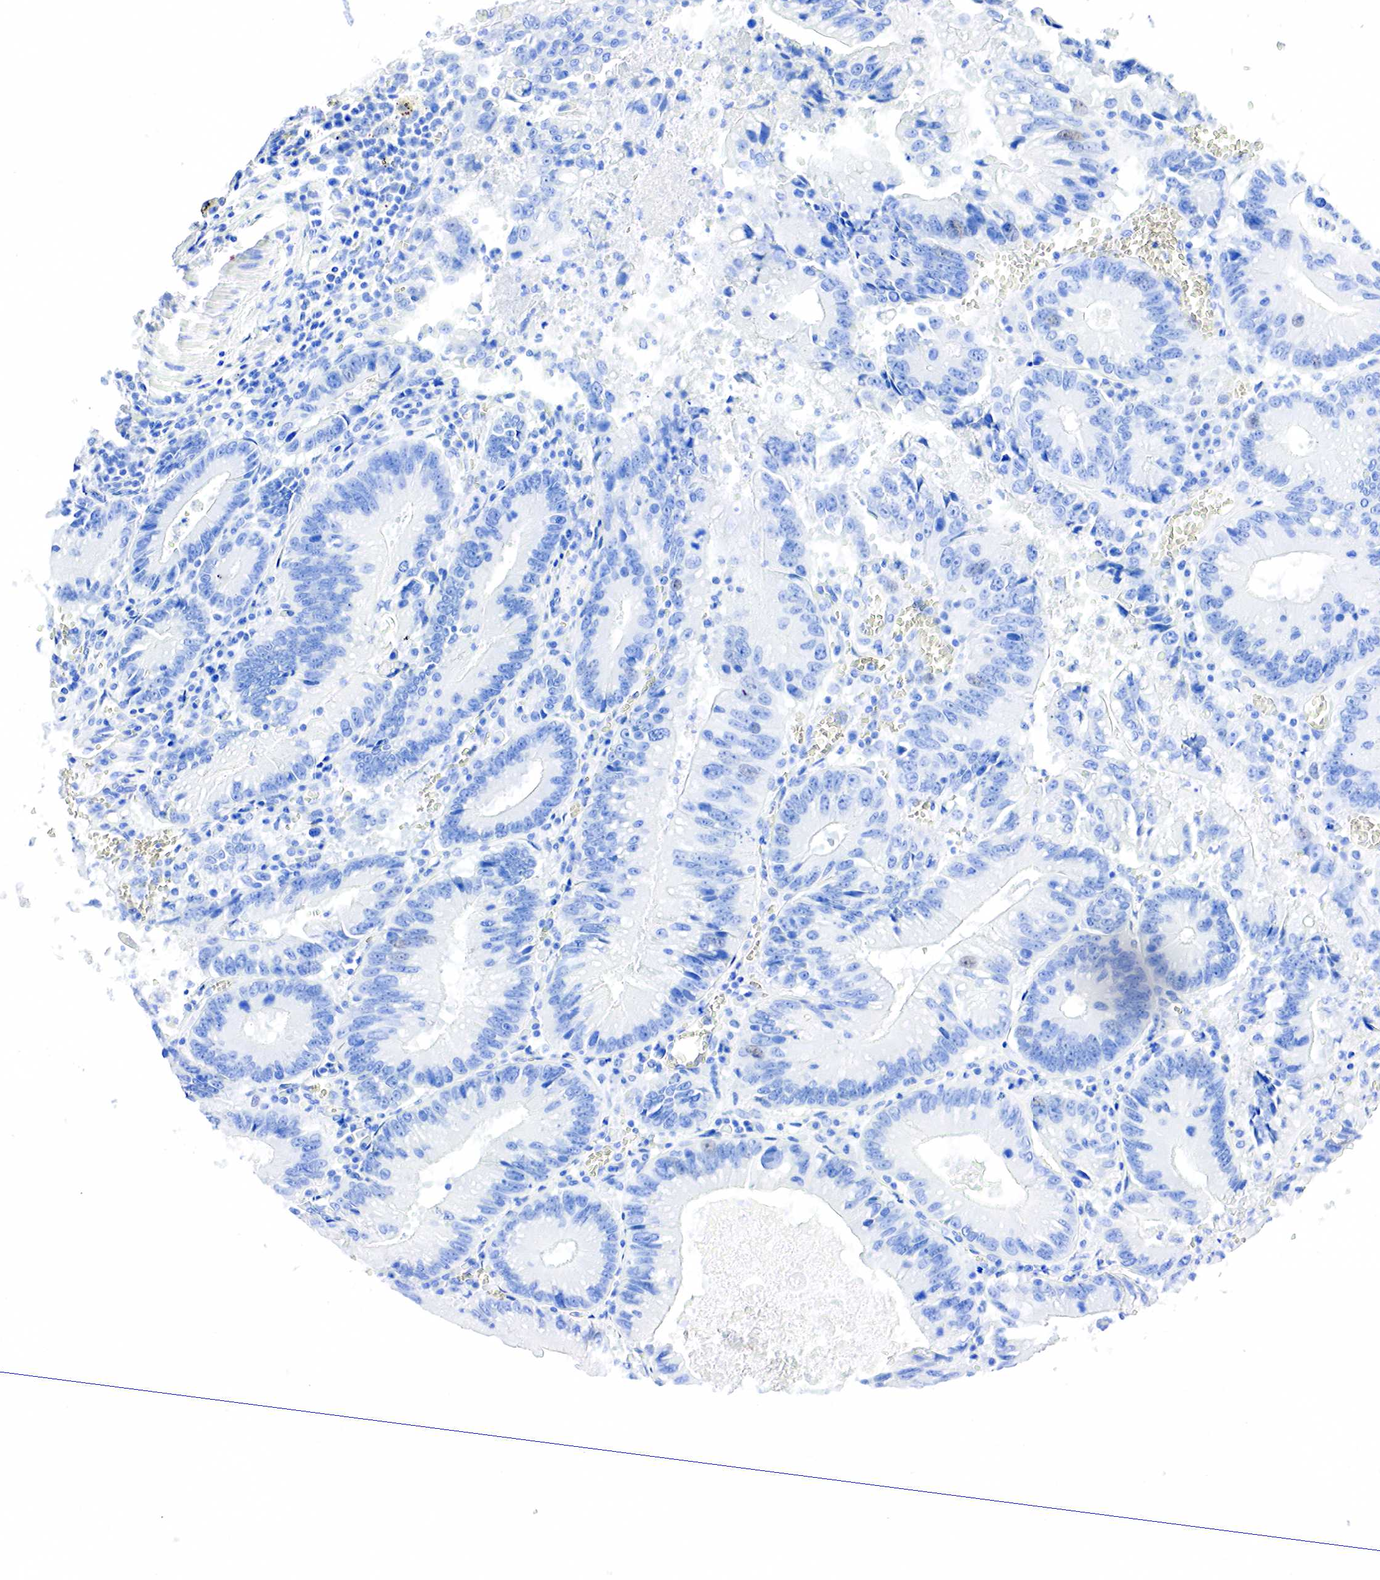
{"staining": {"intensity": "negative", "quantity": "none", "location": "none"}, "tissue": "colorectal cancer", "cell_type": "Tumor cells", "image_type": "cancer", "snomed": [{"axis": "morphology", "description": "Adenocarcinoma, NOS"}, {"axis": "topography", "description": "Rectum"}], "caption": "Colorectal cancer (adenocarcinoma) was stained to show a protein in brown. There is no significant staining in tumor cells.", "gene": "PTH", "patient": {"sex": "female", "age": 81}}